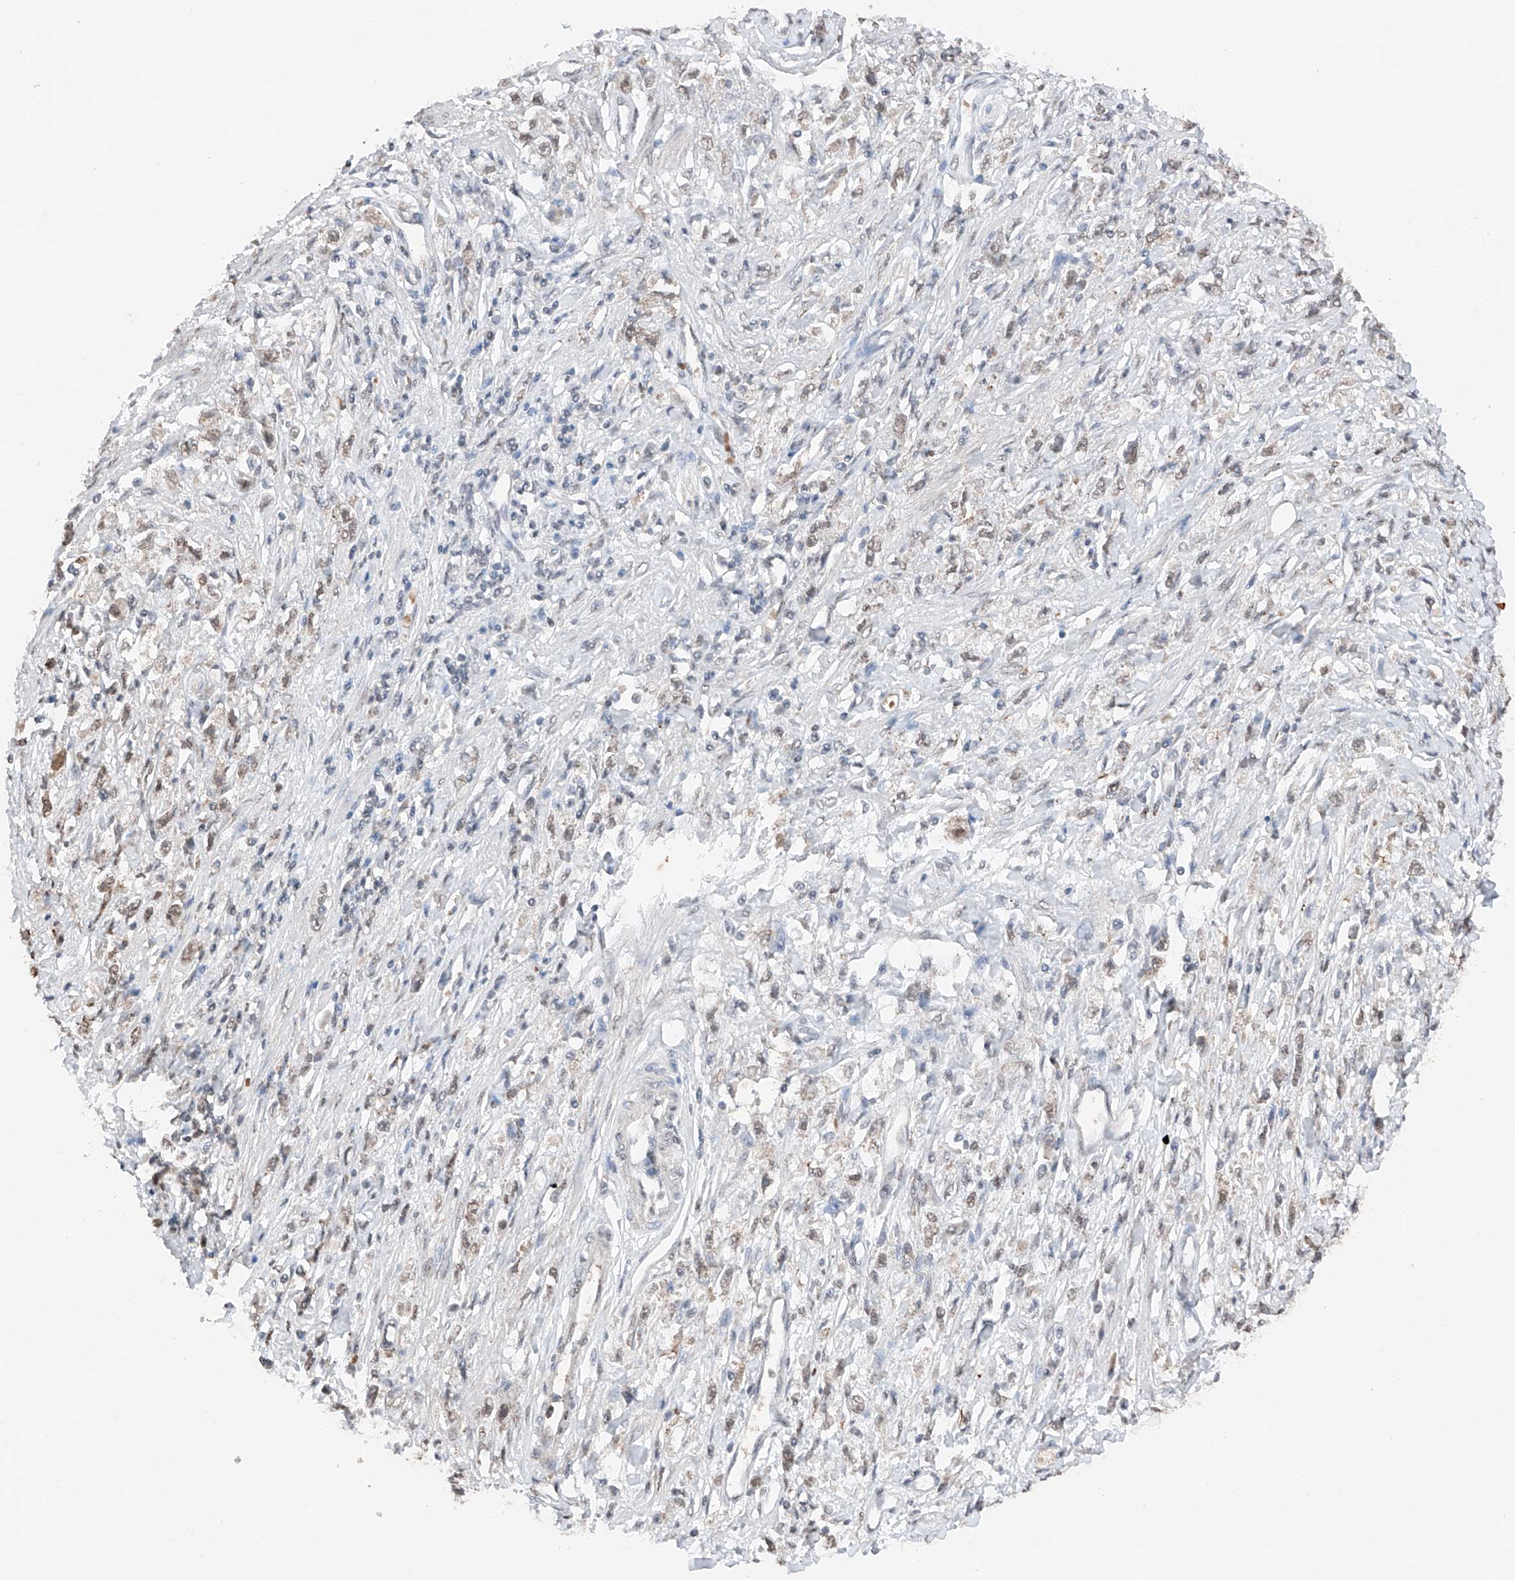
{"staining": {"intensity": "weak", "quantity": "<25%", "location": "nuclear"}, "tissue": "stomach cancer", "cell_type": "Tumor cells", "image_type": "cancer", "snomed": [{"axis": "morphology", "description": "Adenocarcinoma, NOS"}, {"axis": "topography", "description": "Stomach"}], "caption": "Human stomach cancer (adenocarcinoma) stained for a protein using immunohistochemistry reveals no expression in tumor cells.", "gene": "TBX4", "patient": {"sex": "female", "age": 59}}